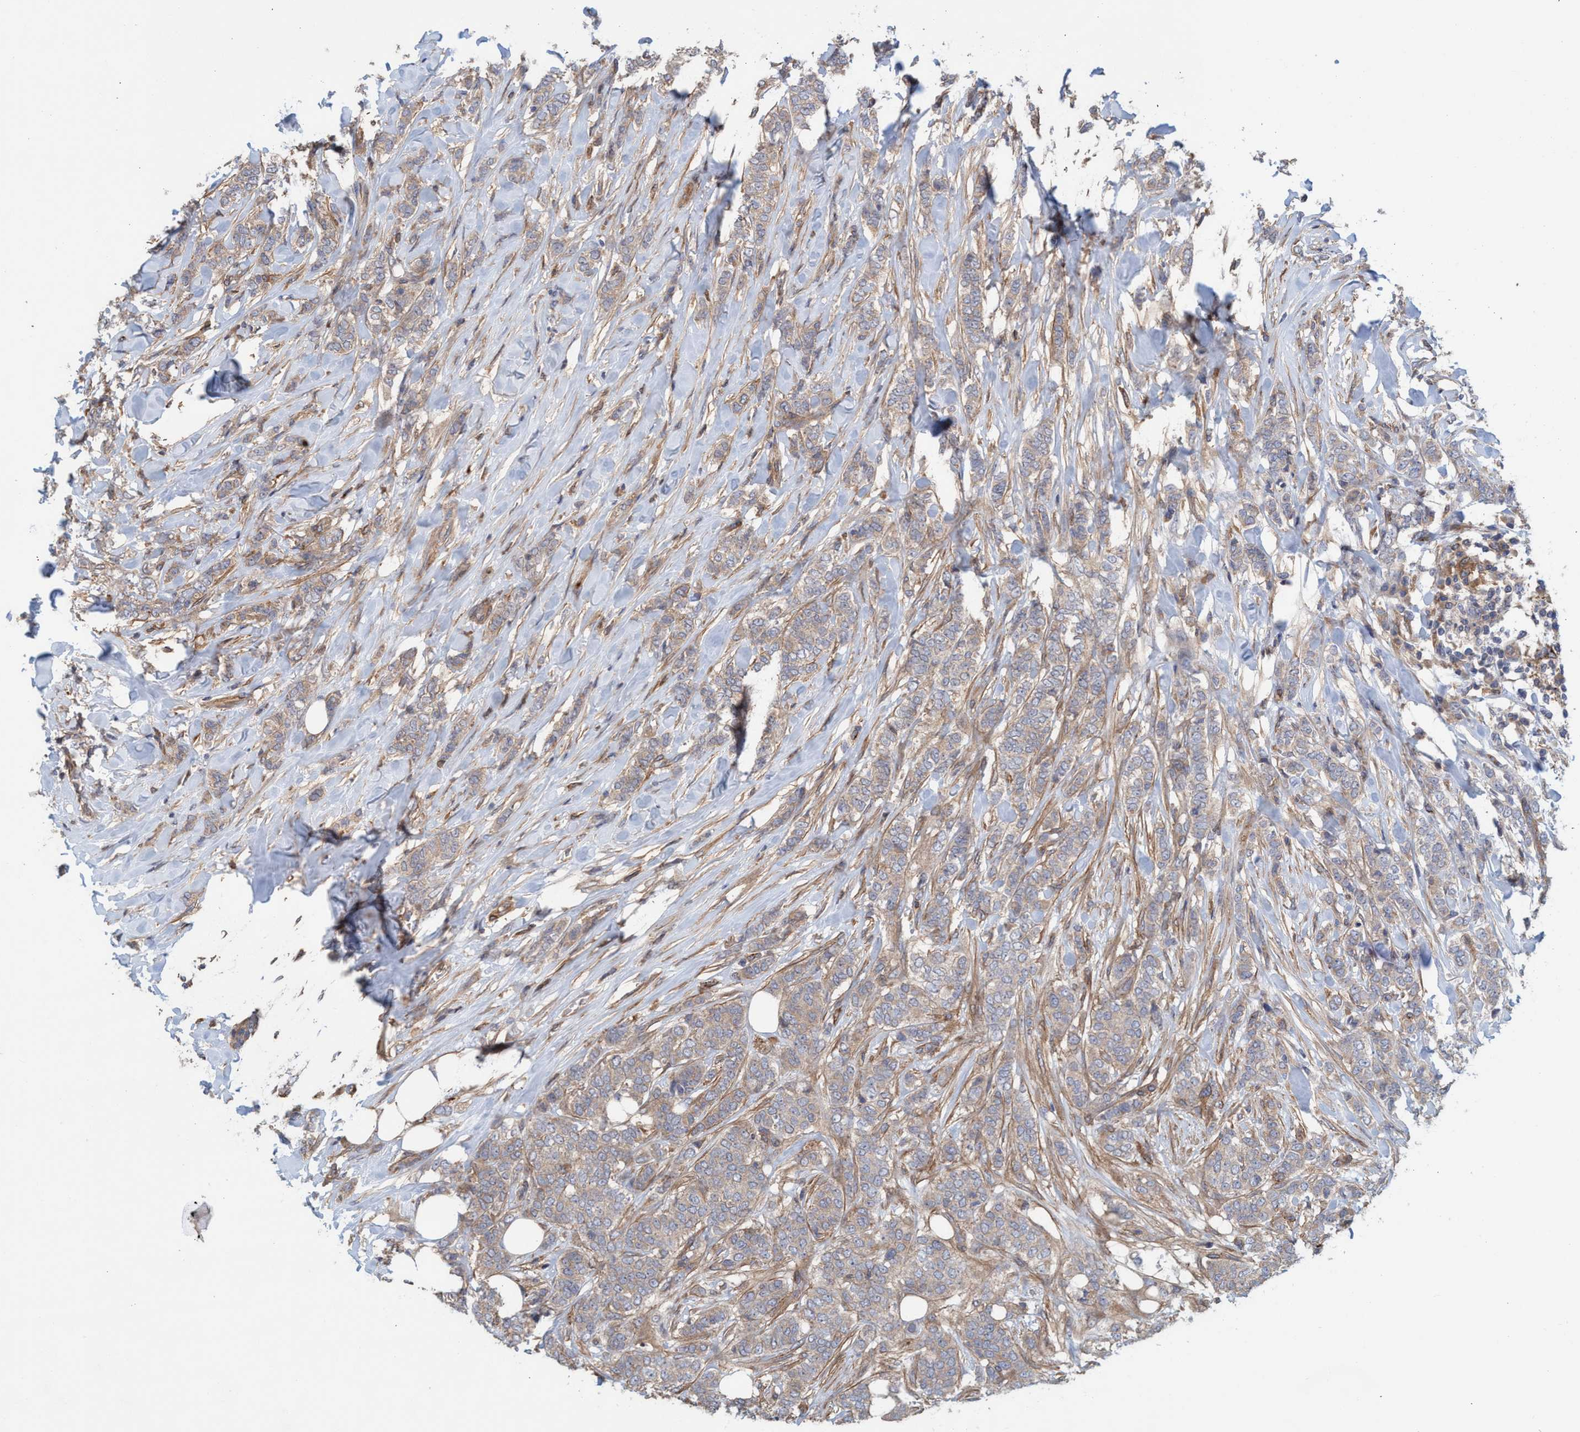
{"staining": {"intensity": "moderate", "quantity": ">75%", "location": "cytoplasmic/membranous"}, "tissue": "breast cancer", "cell_type": "Tumor cells", "image_type": "cancer", "snomed": [{"axis": "morphology", "description": "Lobular carcinoma"}, {"axis": "topography", "description": "Skin"}, {"axis": "topography", "description": "Breast"}], "caption": "Lobular carcinoma (breast) tissue reveals moderate cytoplasmic/membranous expression in approximately >75% of tumor cells", "gene": "SPECC1", "patient": {"sex": "female", "age": 46}}